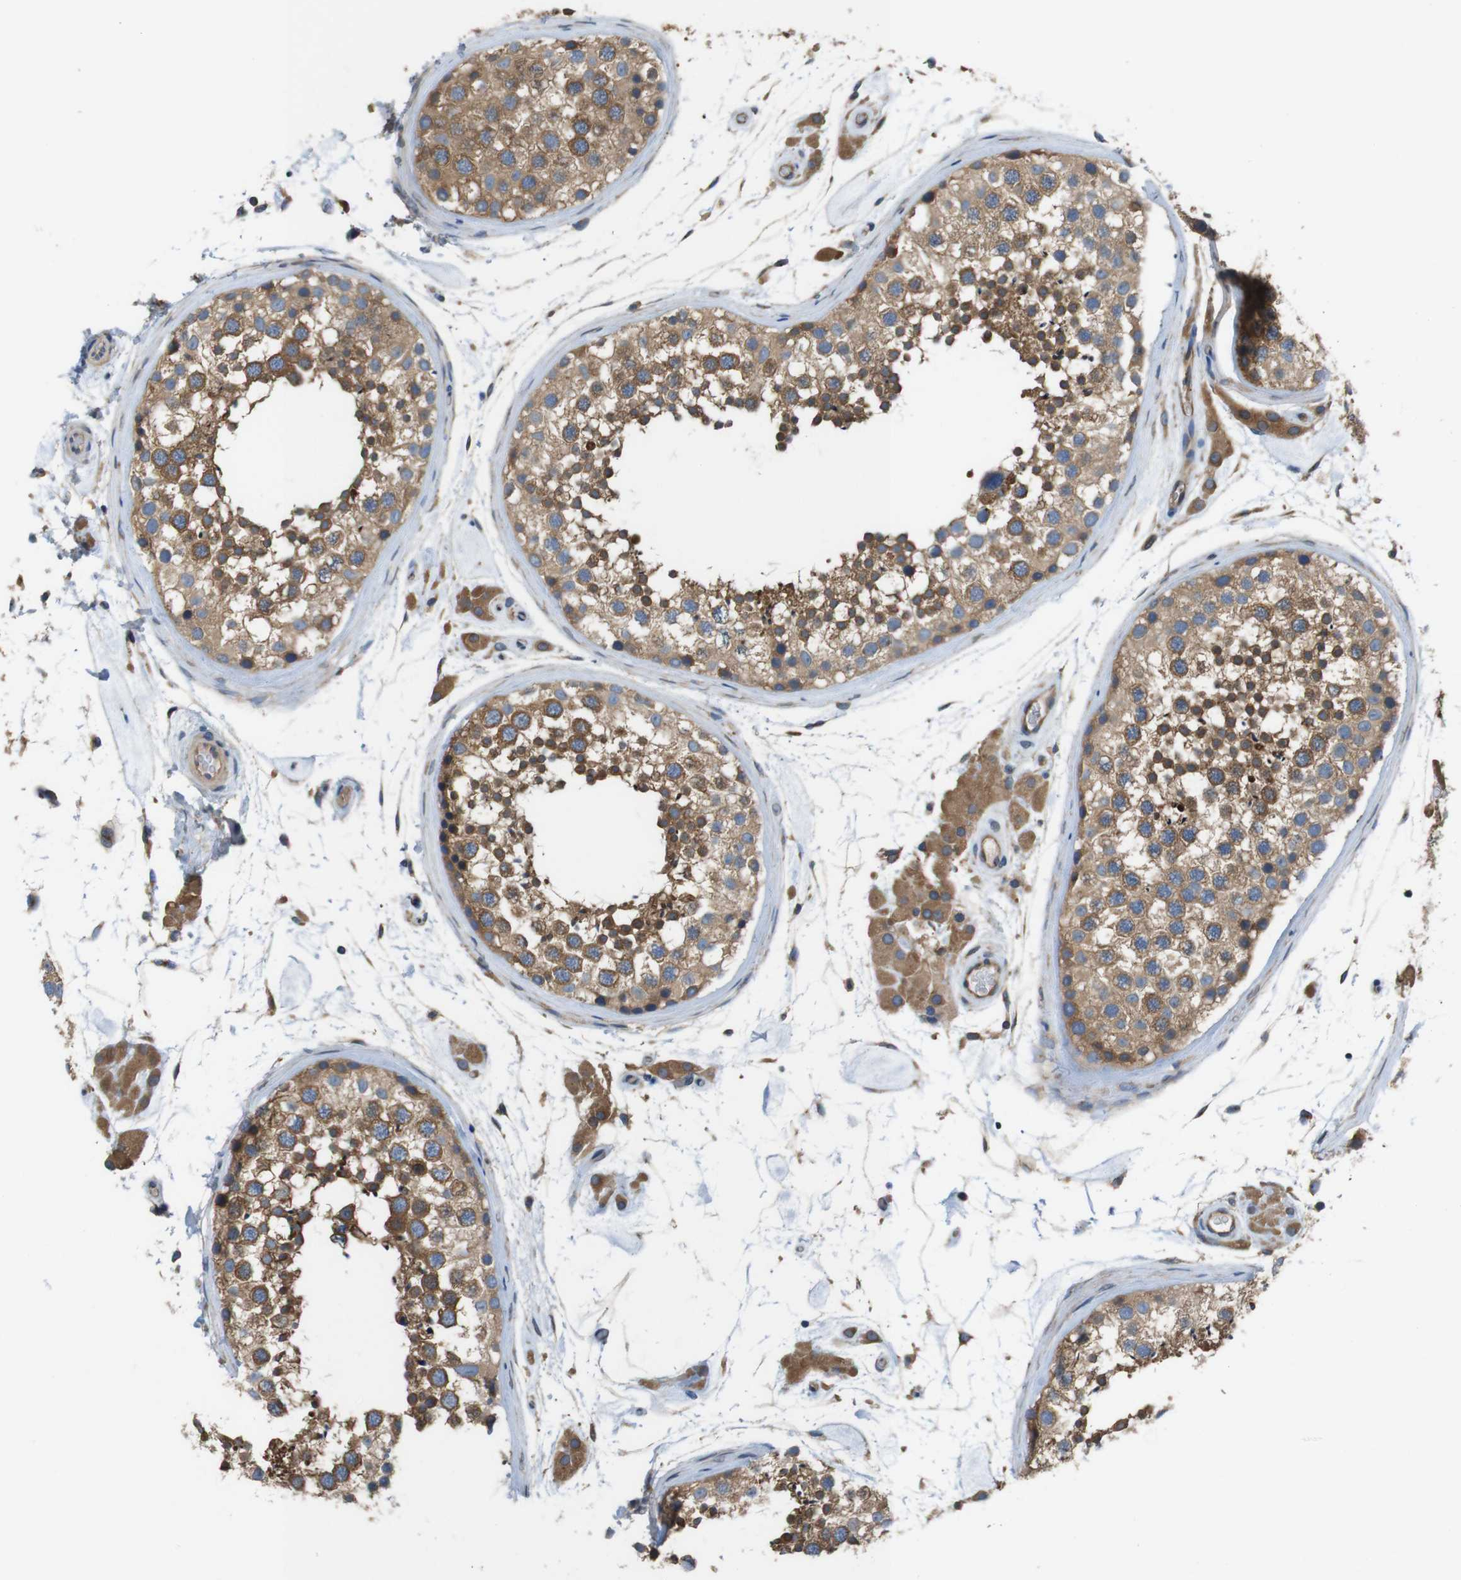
{"staining": {"intensity": "moderate", "quantity": ">75%", "location": "cytoplasmic/membranous"}, "tissue": "testis", "cell_type": "Cells in seminiferous ducts", "image_type": "normal", "snomed": [{"axis": "morphology", "description": "Normal tissue, NOS"}, {"axis": "topography", "description": "Testis"}], "caption": "This is an image of immunohistochemistry staining of normal testis, which shows moderate staining in the cytoplasmic/membranous of cells in seminiferous ducts.", "gene": "DCTN1", "patient": {"sex": "male", "age": 46}}